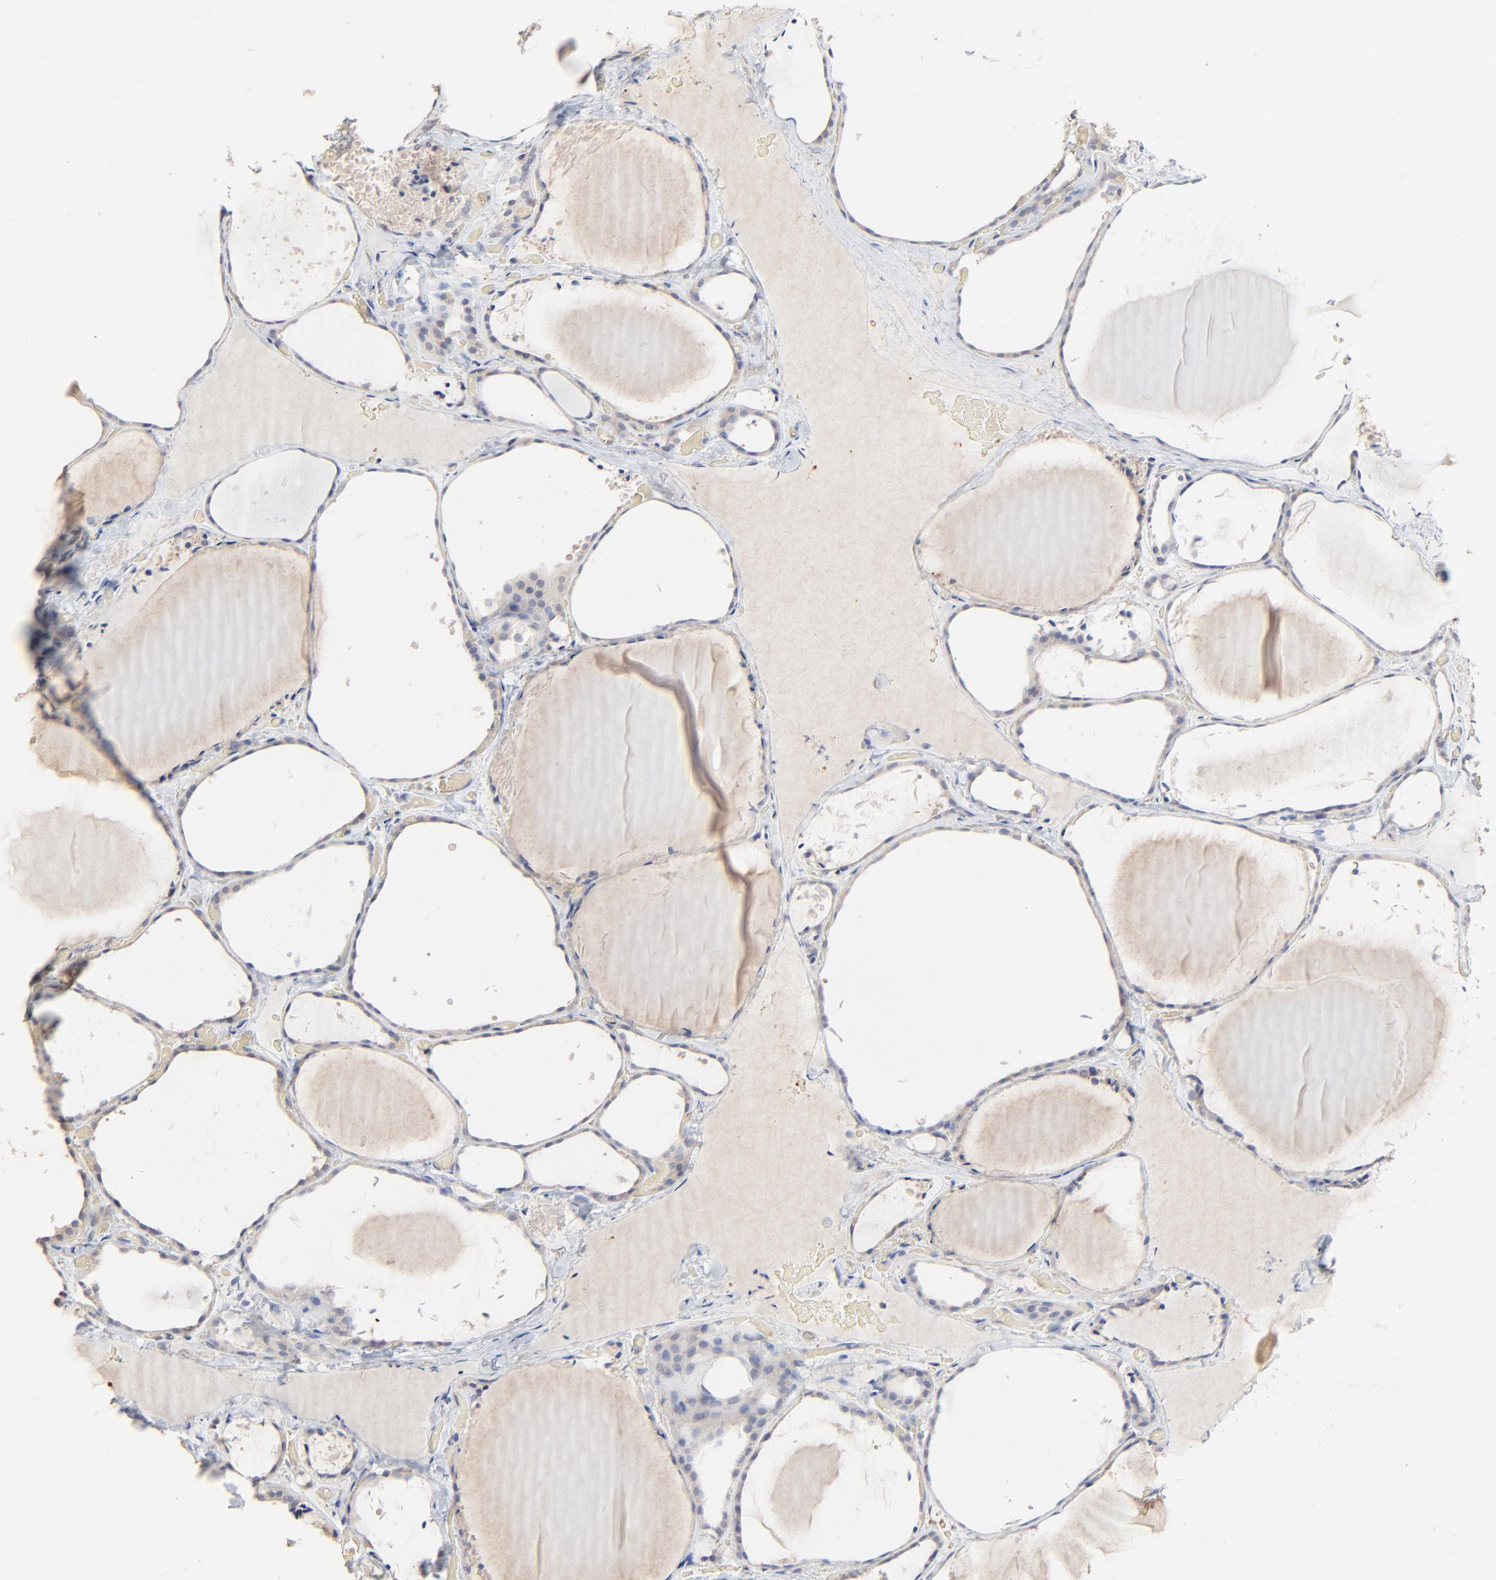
{"staining": {"intensity": "negative", "quantity": "none", "location": "none"}, "tissue": "thyroid gland", "cell_type": "Glandular cells", "image_type": "normal", "snomed": [{"axis": "morphology", "description": "Normal tissue, NOS"}, {"axis": "topography", "description": "Thyroid gland"}], "caption": "The image shows no significant positivity in glandular cells of thyroid gland. (DAB (3,3'-diaminobenzidine) IHC with hematoxylin counter stain).", "gene": "FANCB", "patient": {"sex": "female", "age": 22}}